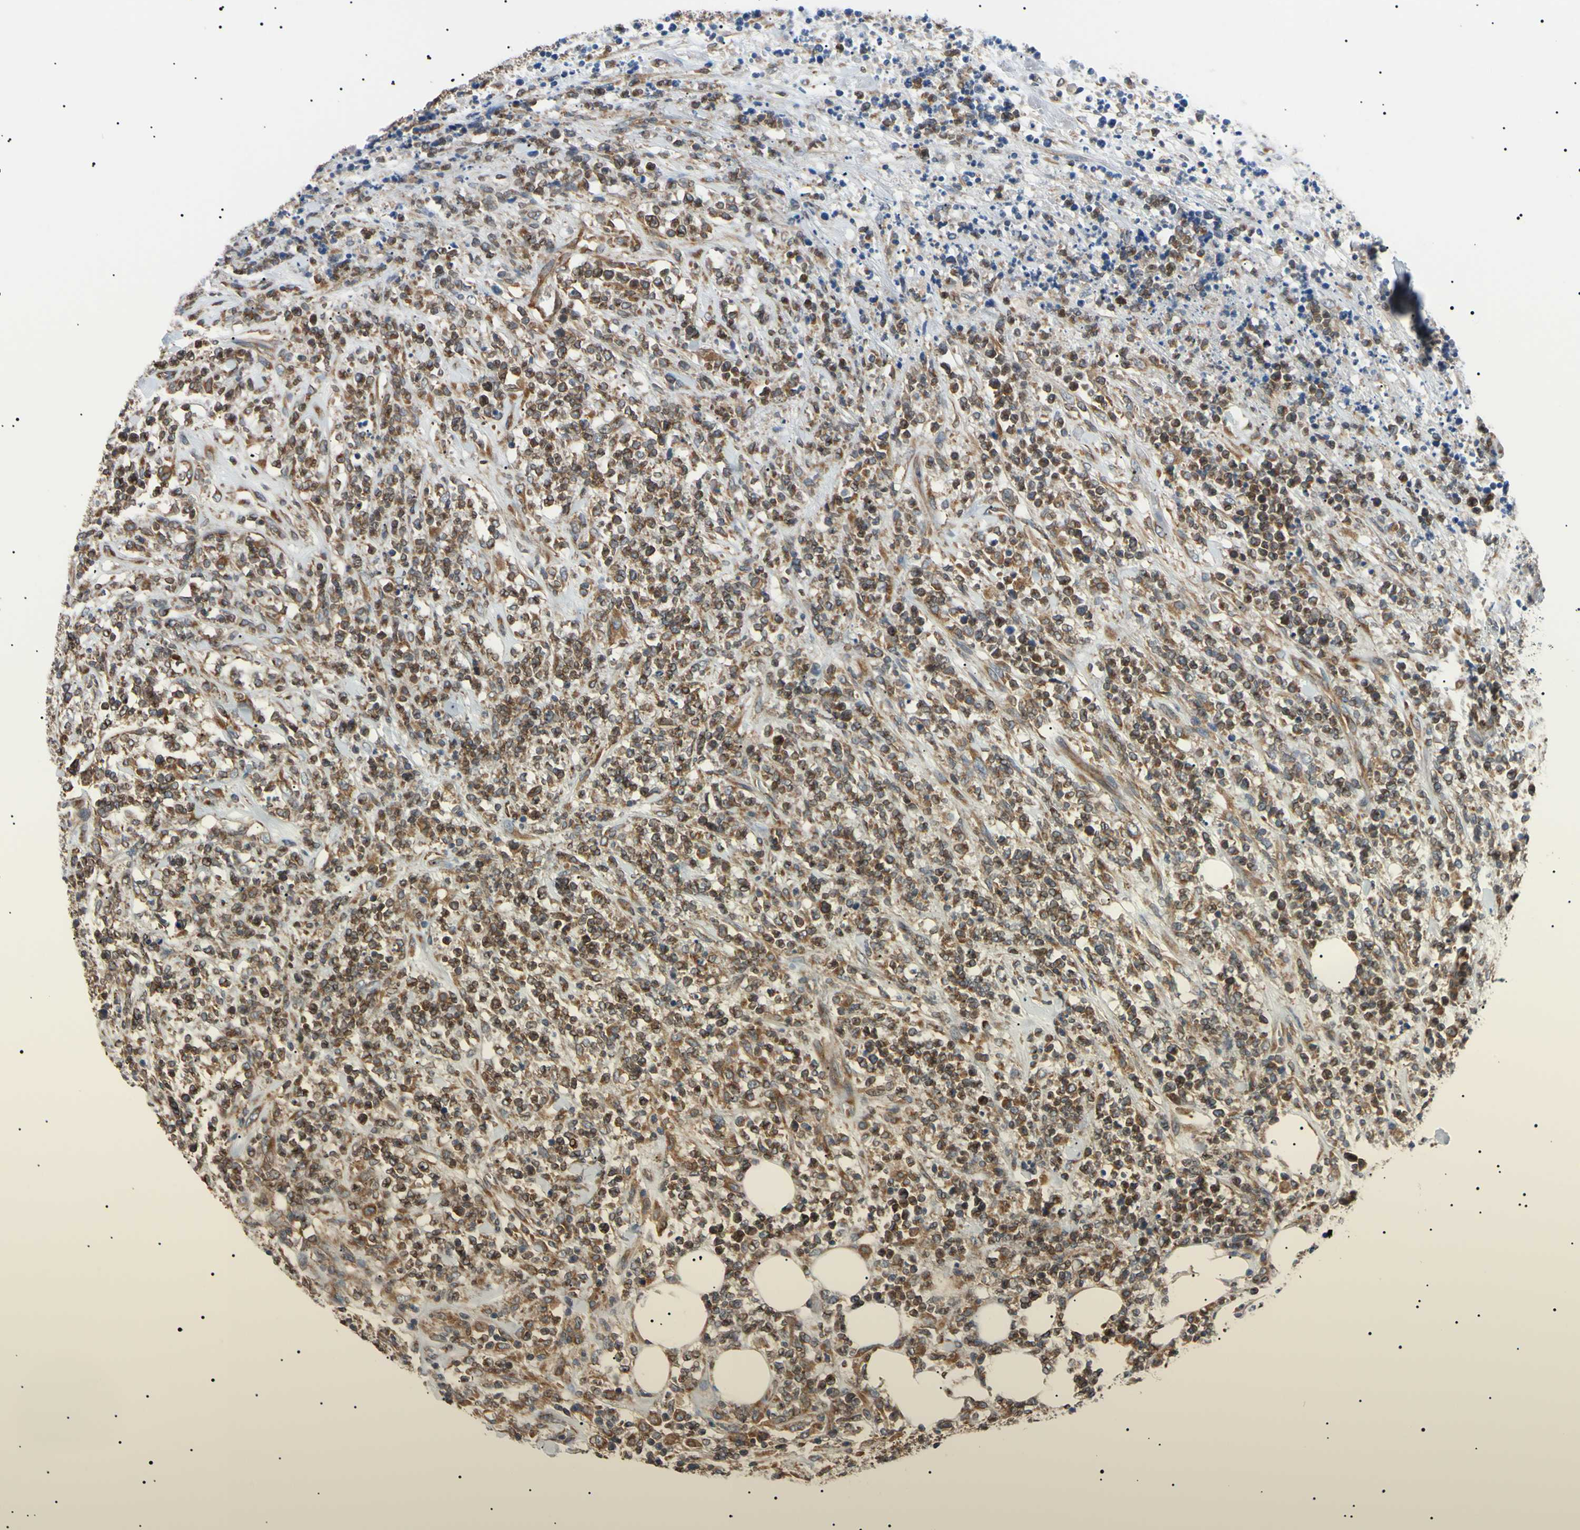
{"staining": {"intensity": "moderate", "quantity": ">75%", "location": "cytoplasmic/membranous"}, "tissue": "lymphoma", "cell_type": "Tumor cells", "image_type": "cancer", "snomed": [{"axis": "morphology", "description": "Malignant lymphoma, non-Hodgkin's type, High grade"}, {"axis": "topography", "description": "Soft tissue"}], "caption": "High-grade malignant lymphoma, non-Hodgkin's type tissue shows moderate cytoplasmic/membranous staining in about >75% of tumor cells, visualized by immunohistochemistry. (brown staining indicates protein expression, while blue staining denotes nuclei).", "gene": "VAPA", "patient": {"sex": "male", "age": 18}}